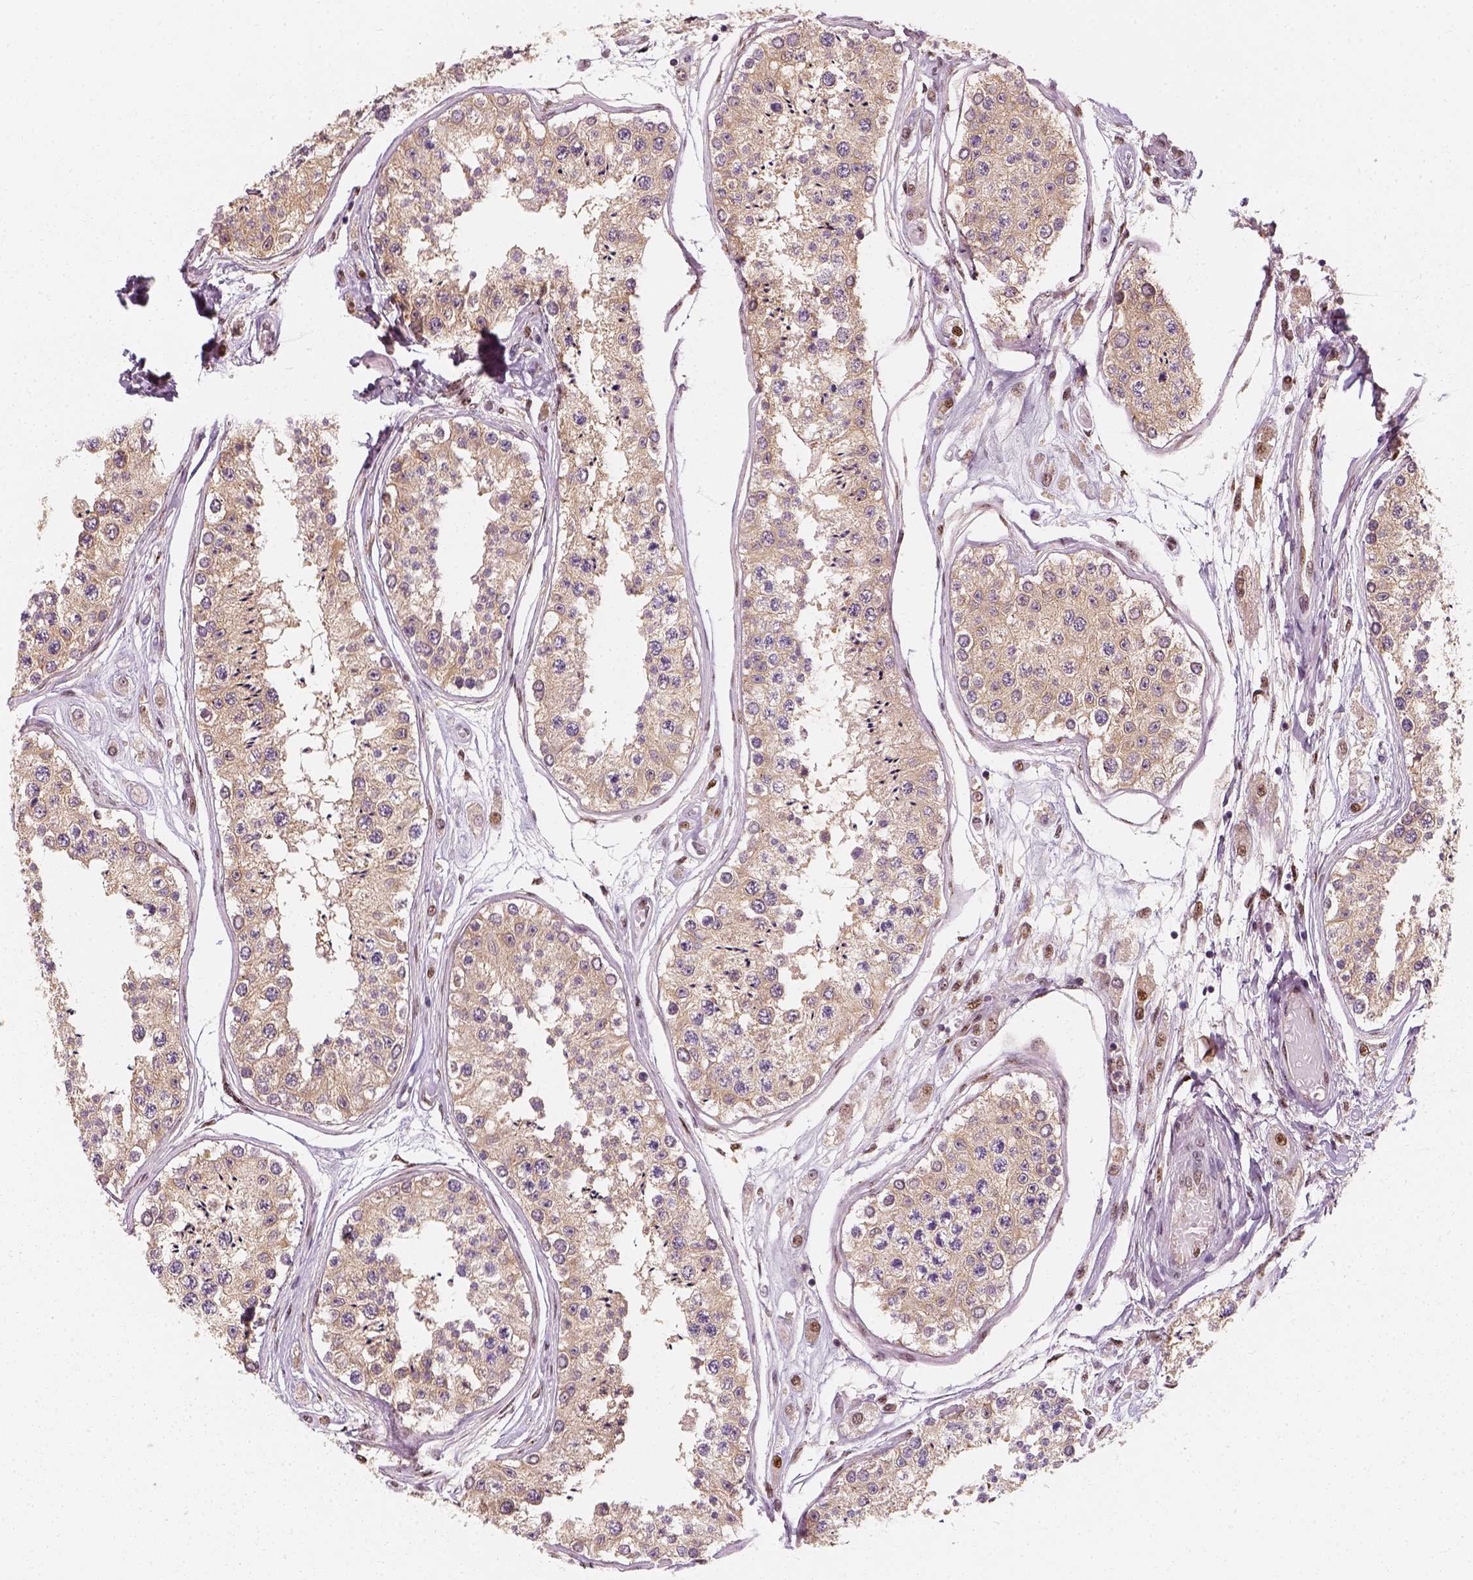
{"staining": {"intensity": "moderate", "quantity": ">75%", "location": "cytoplasmic/membranous"}, "tissue": "testis", "cell_type": "Cells in seminiferous ducts", "image_type": "normal", "snomed": [{"axis": "morphology", "description": "Normal tissue, NOS"}, {"axis": "topography", "description": "Testis"}], "caption": "A brown stain shows moderate cytoplasmic/membranous staining of a protein in cells in seminiferous ducts of normal human testis. (DAB IHC, brown staining for protein, blue staining for nuclei).", "gene": "SQSTM1", "patient": {"sex": "male", "age": 25}}